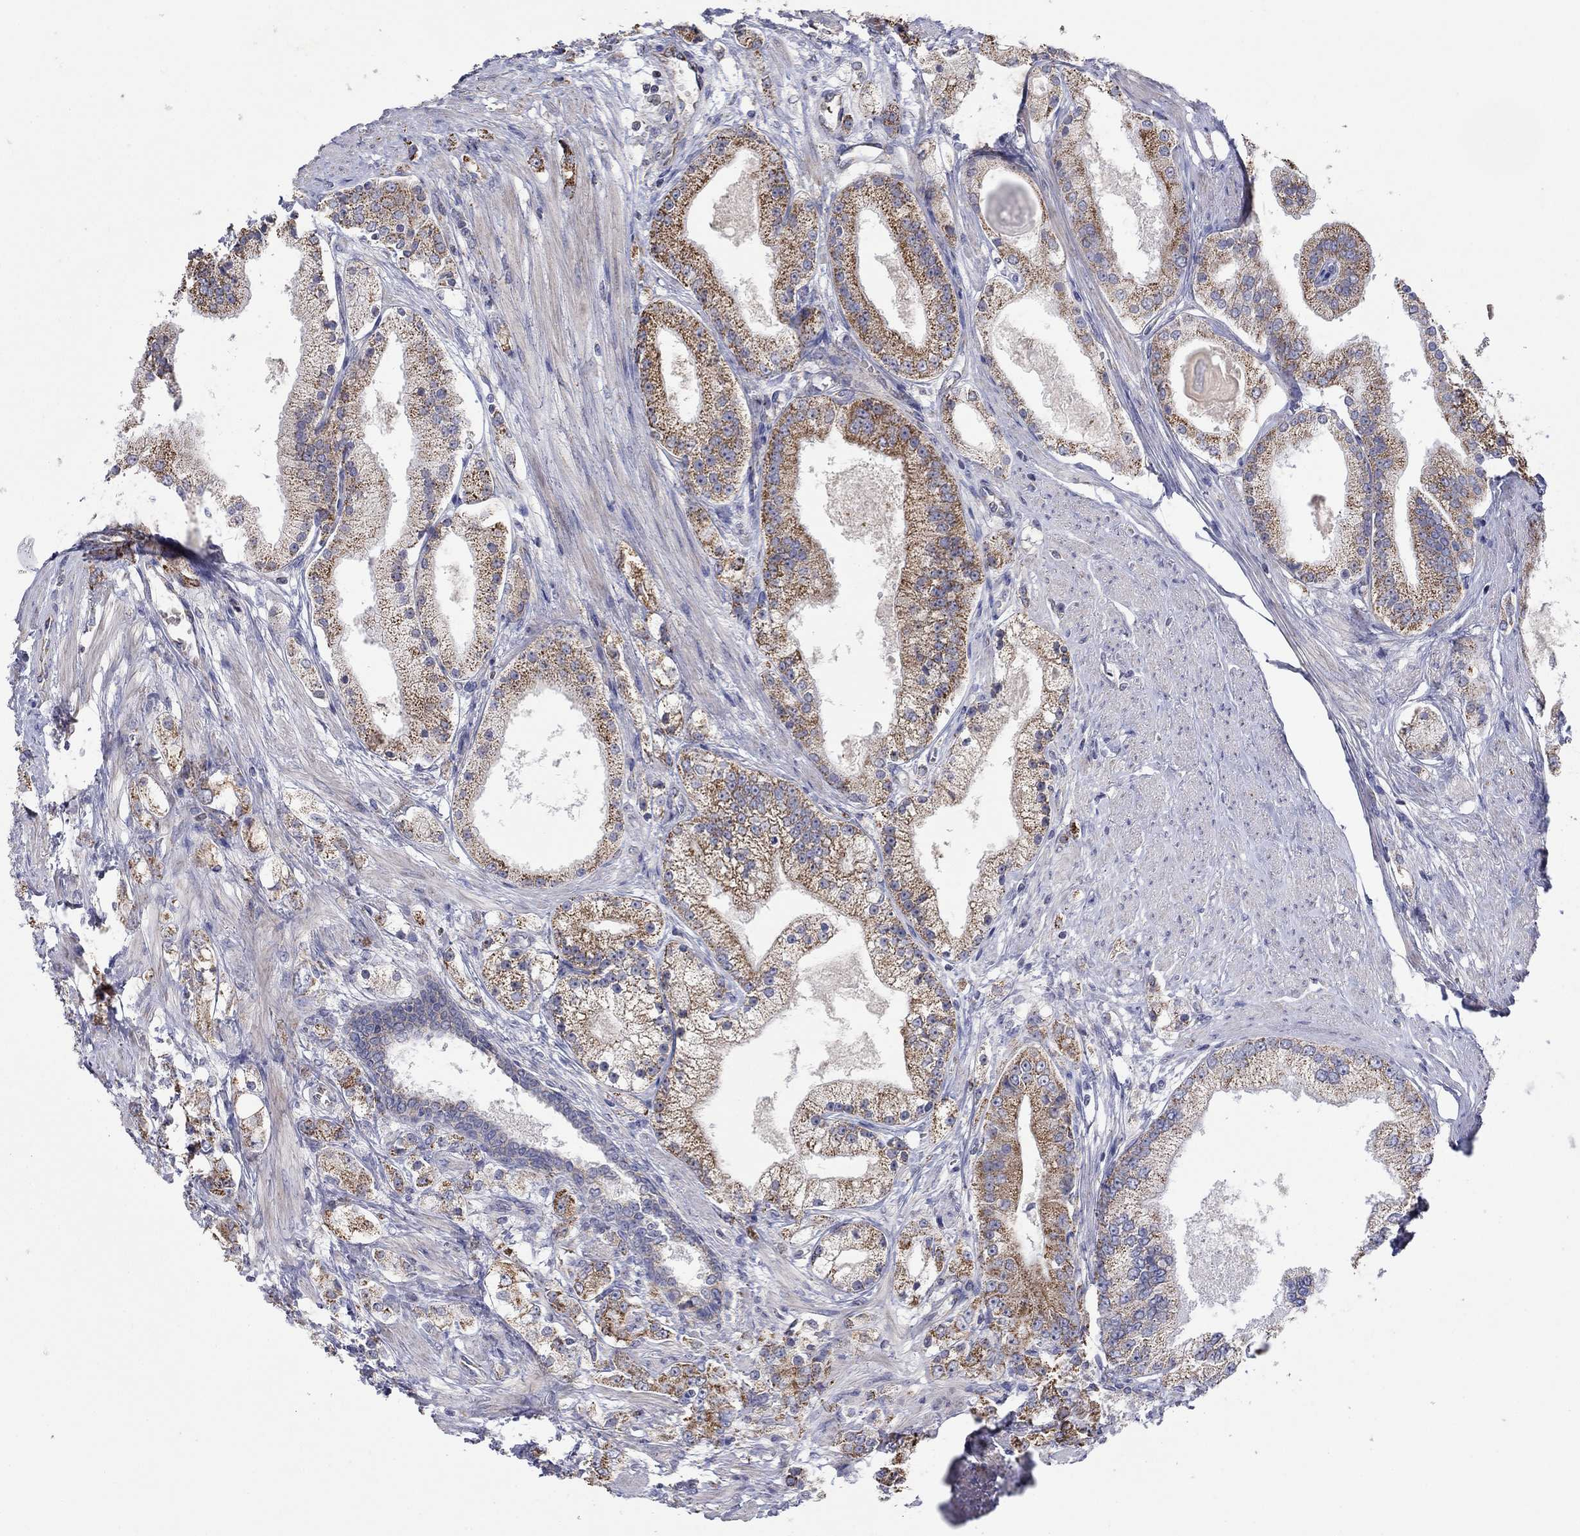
{"staining": {"intensity": "moderate", "quantity": ">75%", "location": "cytoplasmic/membranous"}, "tissue": "prostate cancer", "cell_type": "Tumor cells", "image_type": "cancer", "snomed": [{"axis": "morphology", "description": "Adenocarcinoma, NOS"}, {"axis": "topography", "description": "Prostate and seminal vesicle, NOS"}, {"axis": "topography", "description": "Prostate"}], "caption": "Immunohistochemical staining of human prostate cancer displays medium levels of moderate cytoplasmic/membranous protein staining in about >75% of tumor cells.", "gene": "HPS5", "patient": {"sex": "male", "age": 67}}